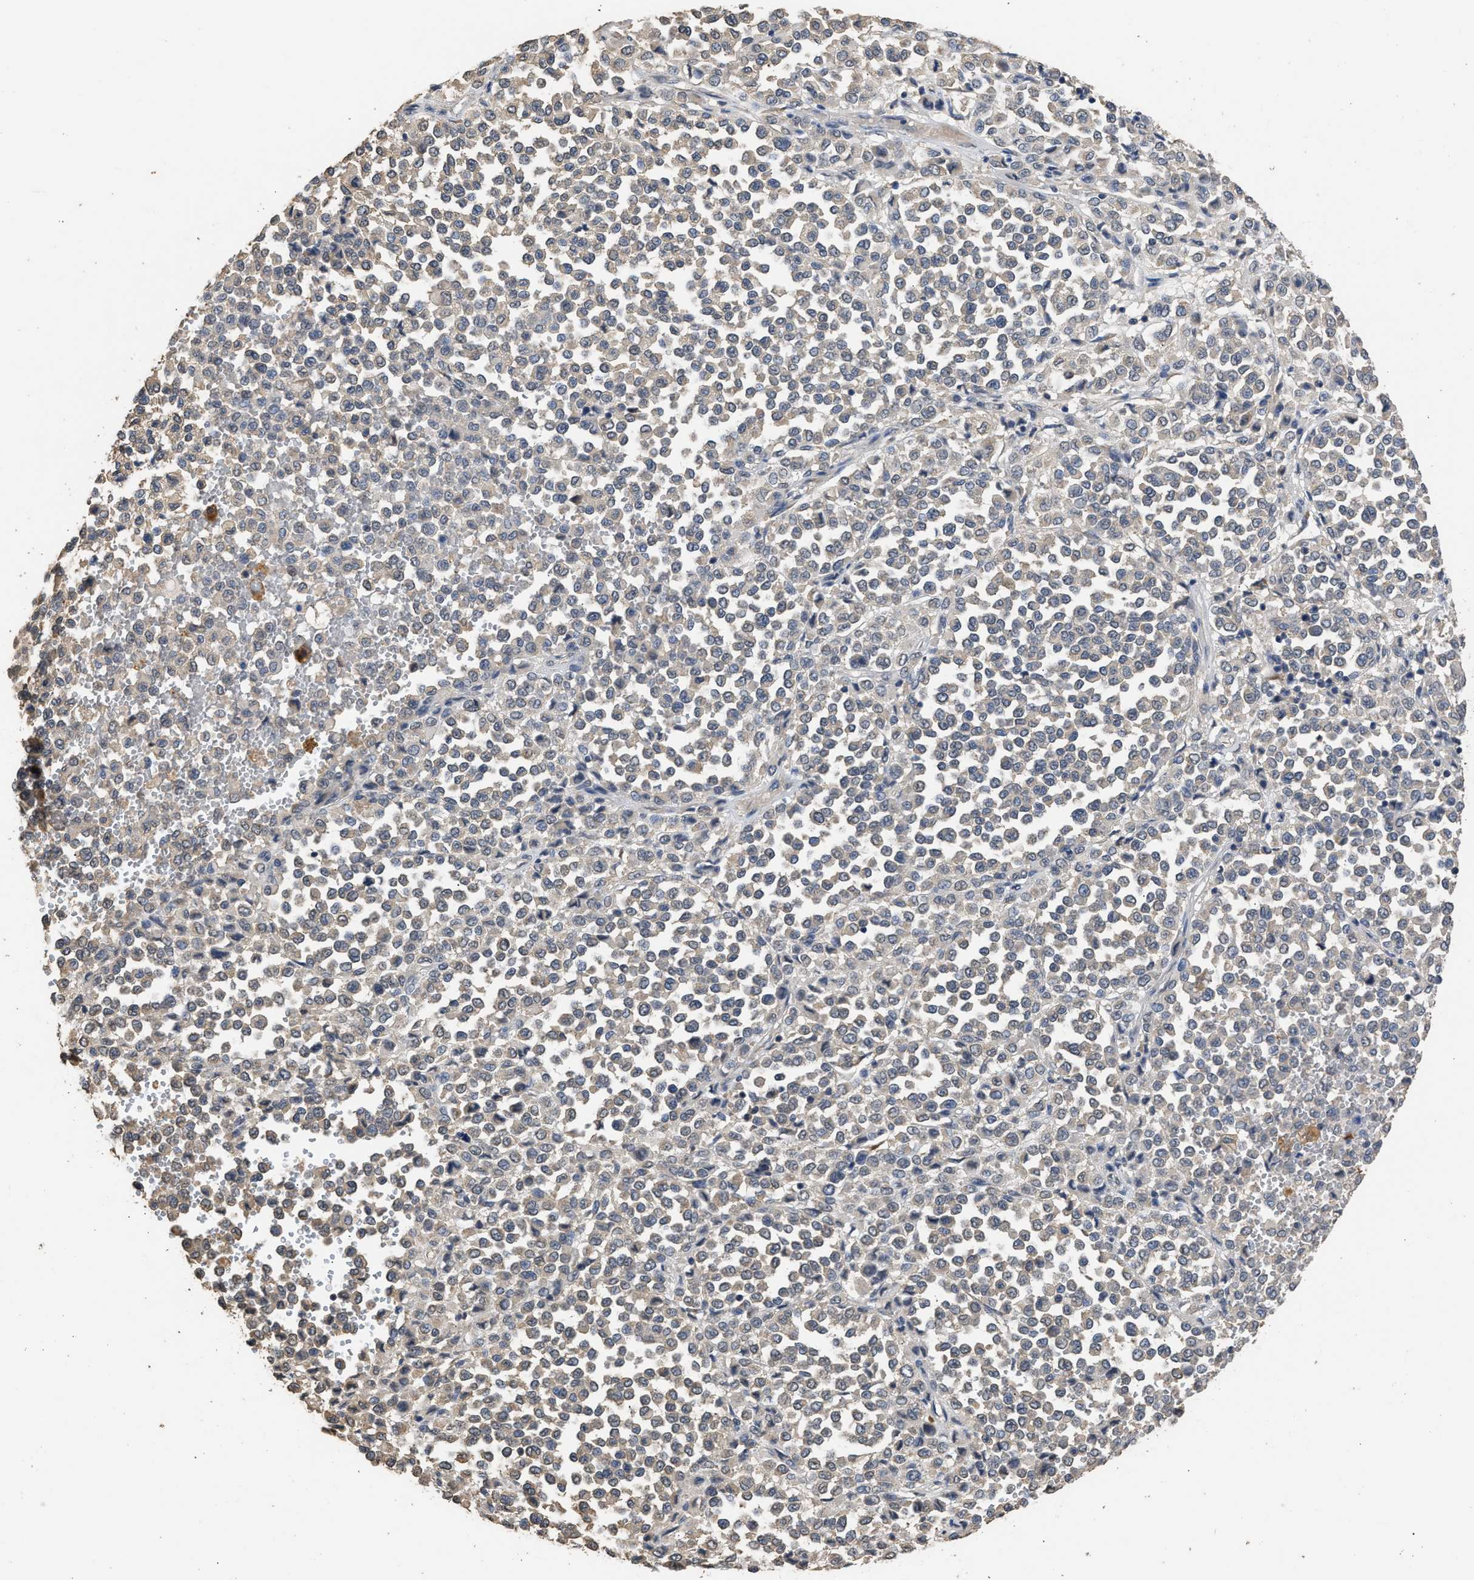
{"staining": {"intensity": "weak", "quantity": "25%-75%", "location": "cytoplasmic/membranous"}, "tissue": "melanoma", "cell_type": "Tumor cells", "image_type": "cancer", "snomed": [{"axis": "morphology", "description": "Malignant melanoma, Metastatic site"}, {"axis": "topography", "description": "Pancreas"}], "caption": "Melanoma stained with DAB immunohistochemistry exhibits low levels of weak cytoplasmic/membranous staining in approximately 25%-75% of tumor cells.", "gene": "SPINT2", "patient": {"sex": "female", "age": 30}}